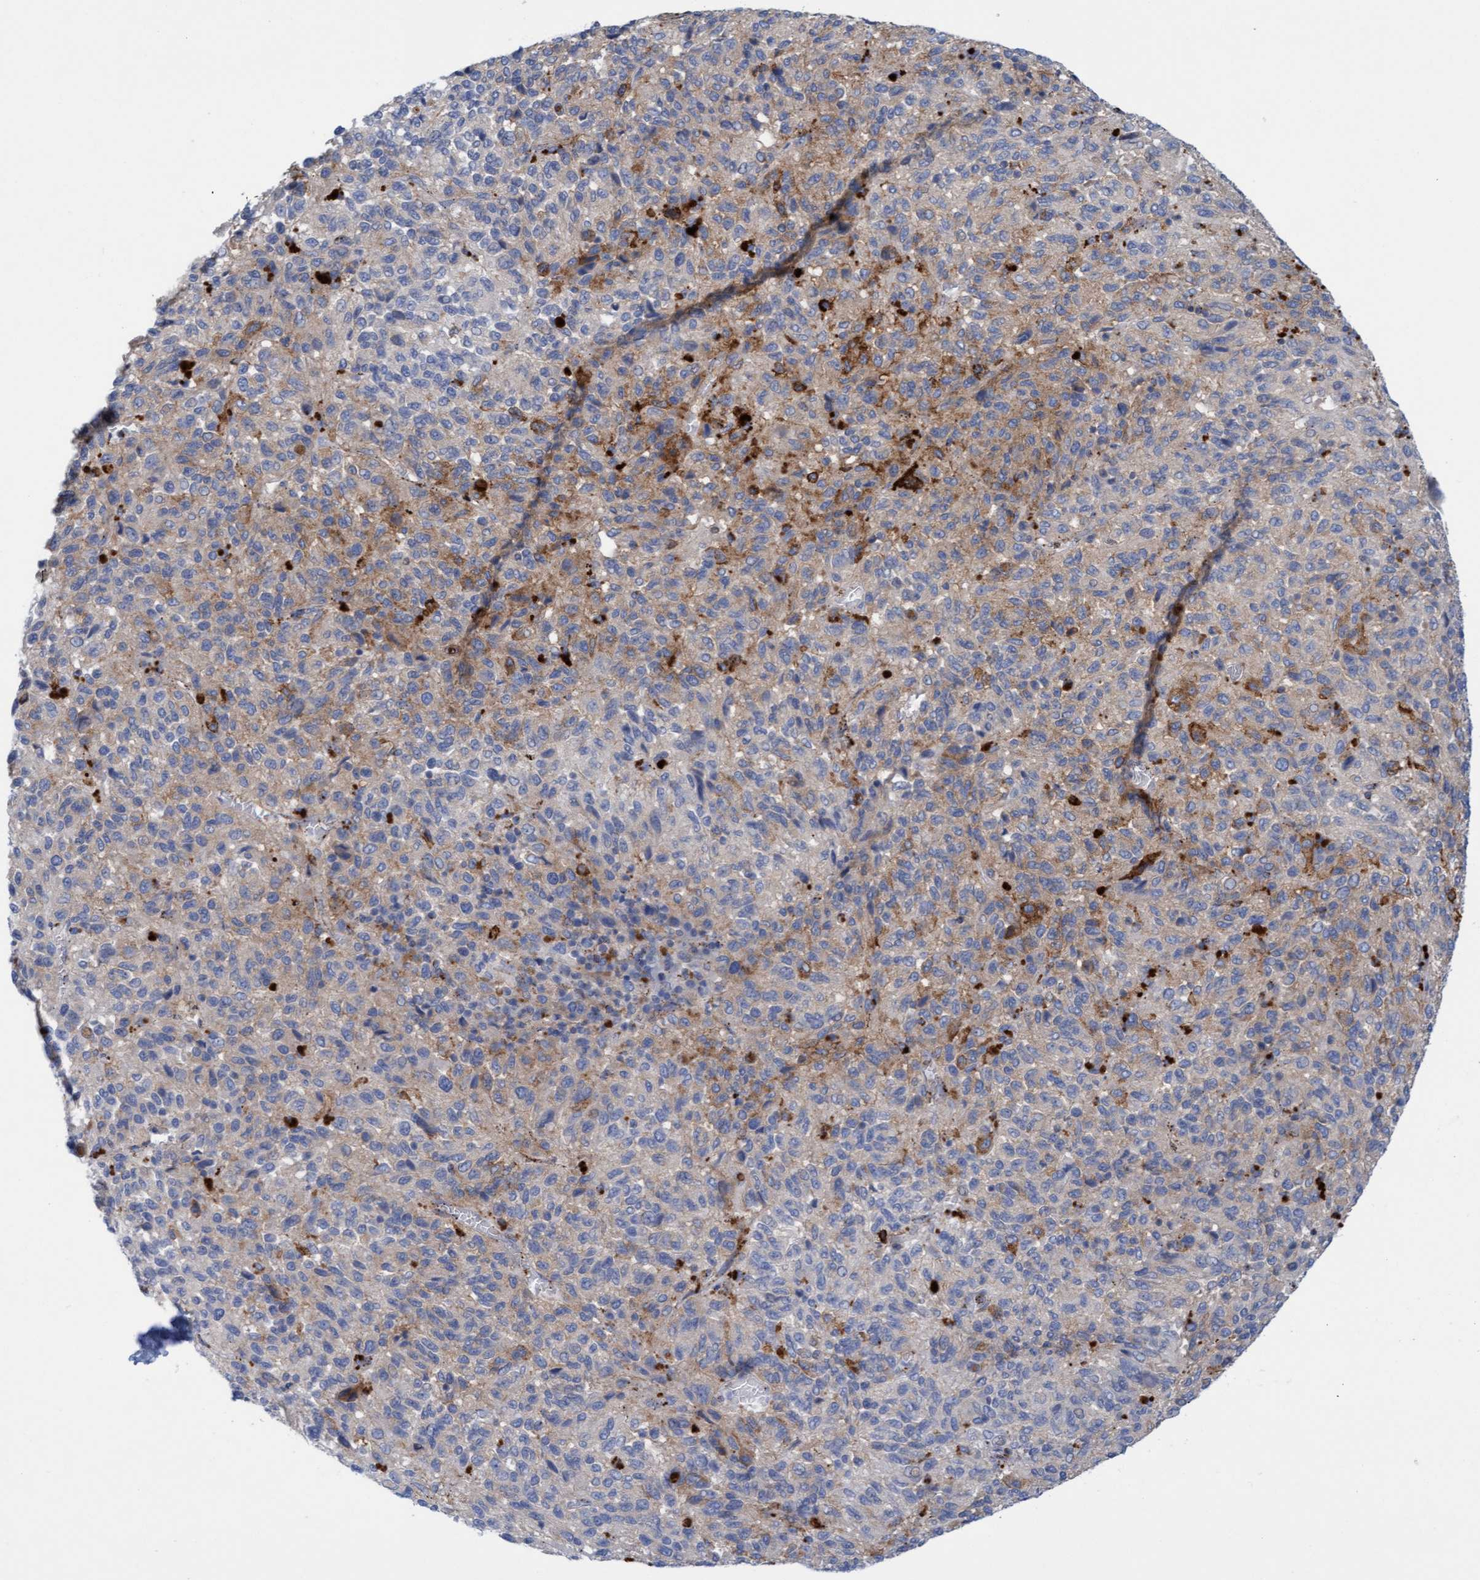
{"staining": {"intensity": "moderate", "quantity": "<25%", "location": "cytoplasmic/membranous"}, "tissue": "melanoma", "cell_type": "Tumor cells", "image_type": "cancer", "snomed": [{"axis": "morphology", "description": "Malignant melanoma, Metastatic site"}, {"axis": "topography", "description": "Lung"}], "caption": "Approximately <25% of tumor cells in human malignant melanoma (metastatic site) exhibit moderate cytoplasmic/membranous protein expression as visualized by brown immunohistochemical staining.", "gene": "SGSH", "patient": {"sex": "male", "age": 64}}